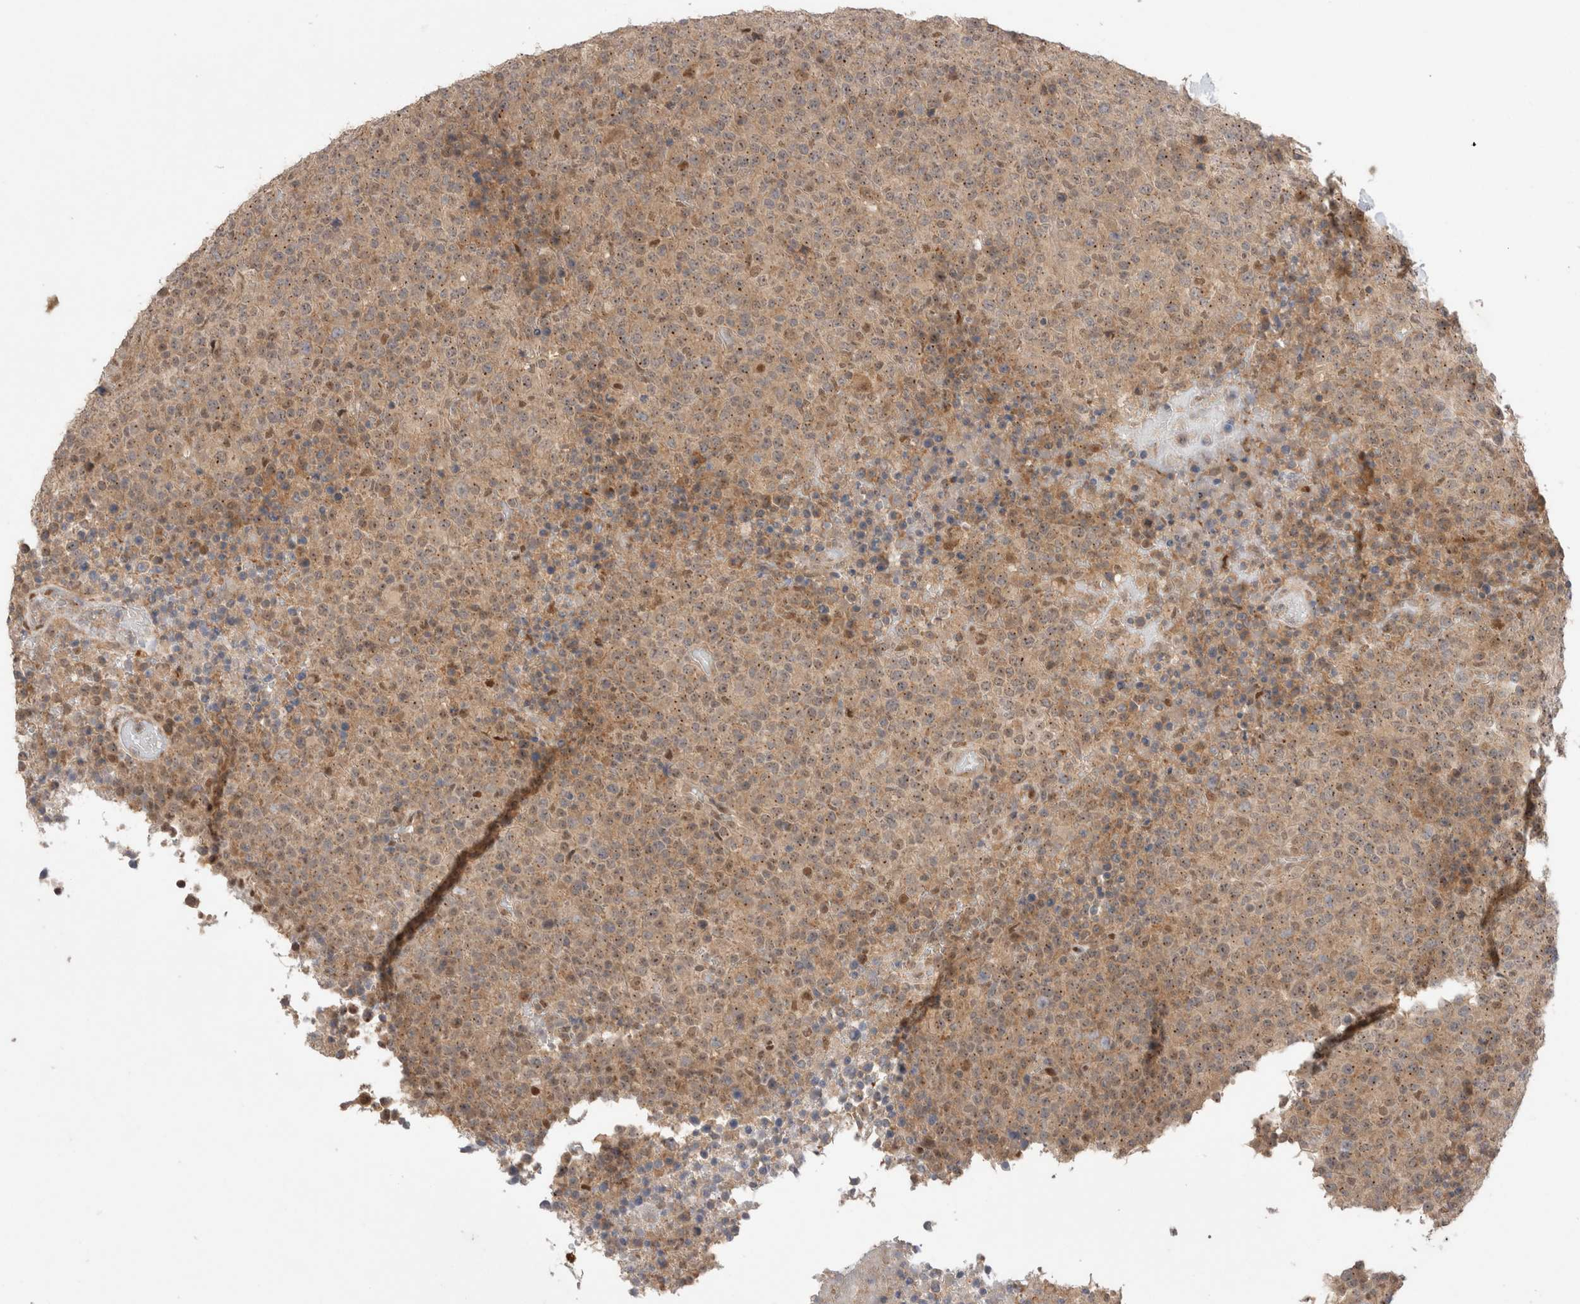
{"staining": {"intensity": "weak", "quantity": ">75%", "location": "cytoplasmic/membranous,nuclear"}, "tissue": "lymphoma", "cell_type": "Tumor cells", "image_type": "cancer", "snomed": [{"axis": "morphology", "description": "Malignant lymphoma, non-Hodgkin's type, High grade"}, {"axis": "topography", "description": "Lymph node"}], "caption": "High-magnification brightfield microscopy of high-grade malignant lymphoma, non-Hodgkin's type stained with DAB (brown) and counterstained with hematoxylin (blue). tumor cells exhibit weak cytoplasmic/membranous and nuclear expression is seen in approximately>75% of cells.", "gene": "SLC29A1", "patient": {"sex": "male", "age": 13}}